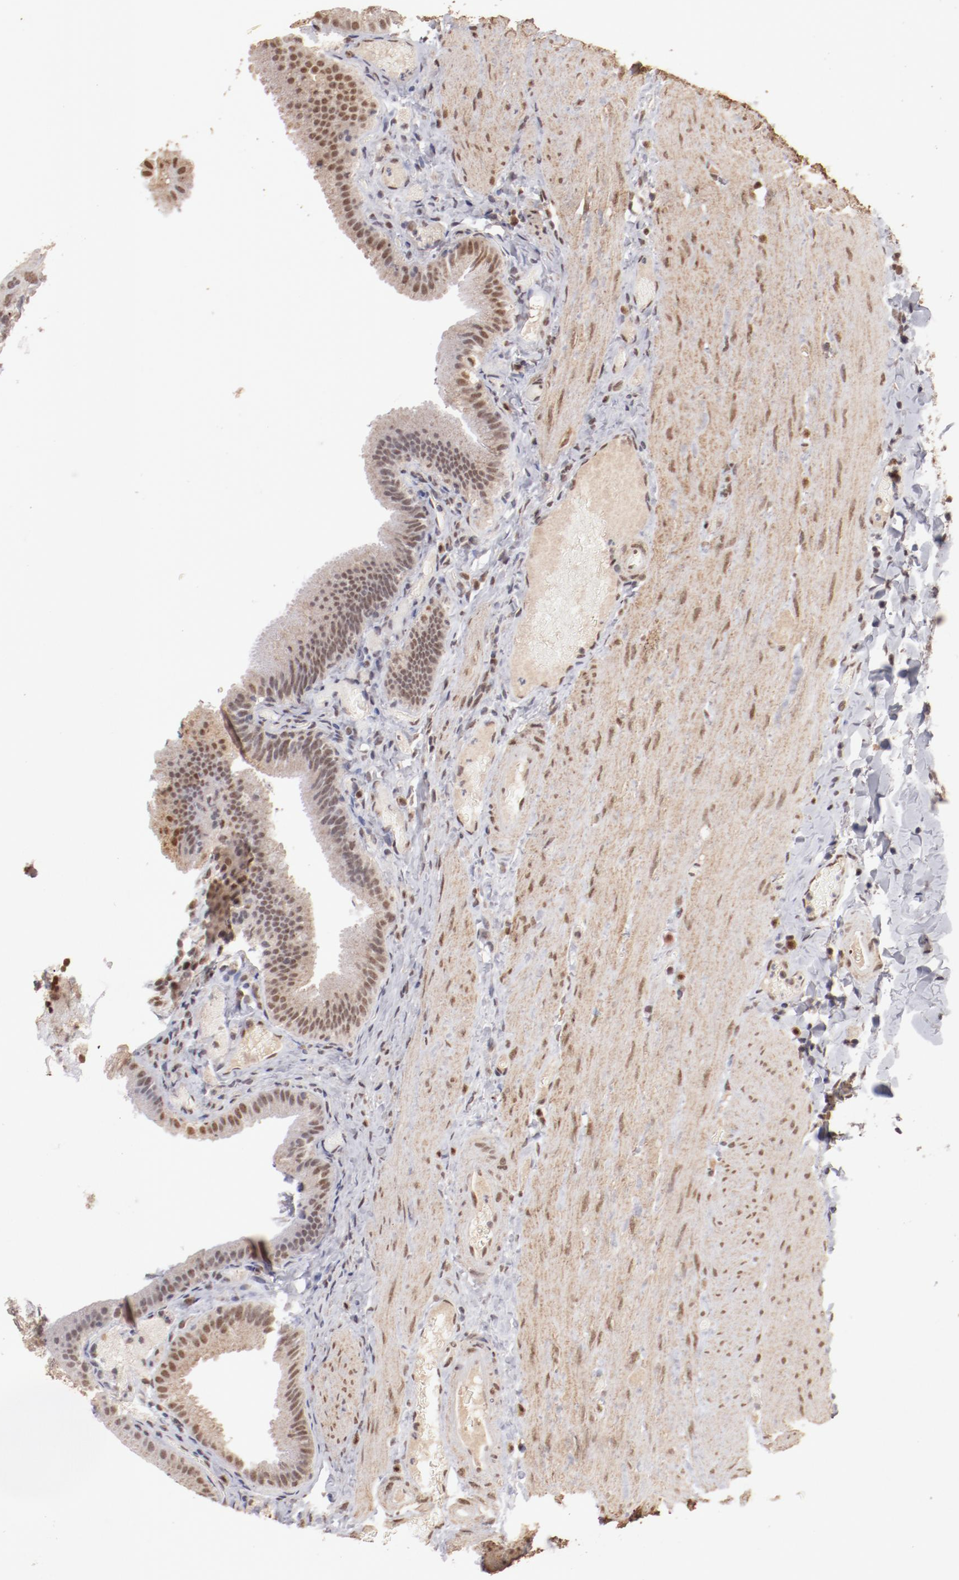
{"staining": {"intensity": "moderate", "quantity": ">75%", "location": "cytoplasmic/membranous,nuclear"}, "tissue": "gallbladder", "cell_type": "Glandular cells", "image_type": "normal", "snomed": [{"axis": "morphology", "description": "Normal tissue, NOS"}, {"axis": "topography", "description": "Gallbladder"}], "caption": "IHC micrograph of unremarkable gallbladder: human gallbladder stained using immunohistochemistry shows medium levels of moderate protein expression localized specifically in the cytoplasmic/membranous,nuclear of glandular cells, appearing as a cytoplasmic/membranous,nuclear brown color.", "gene": "CLOCK", "patient": {"sex": "female", "age": 24}}